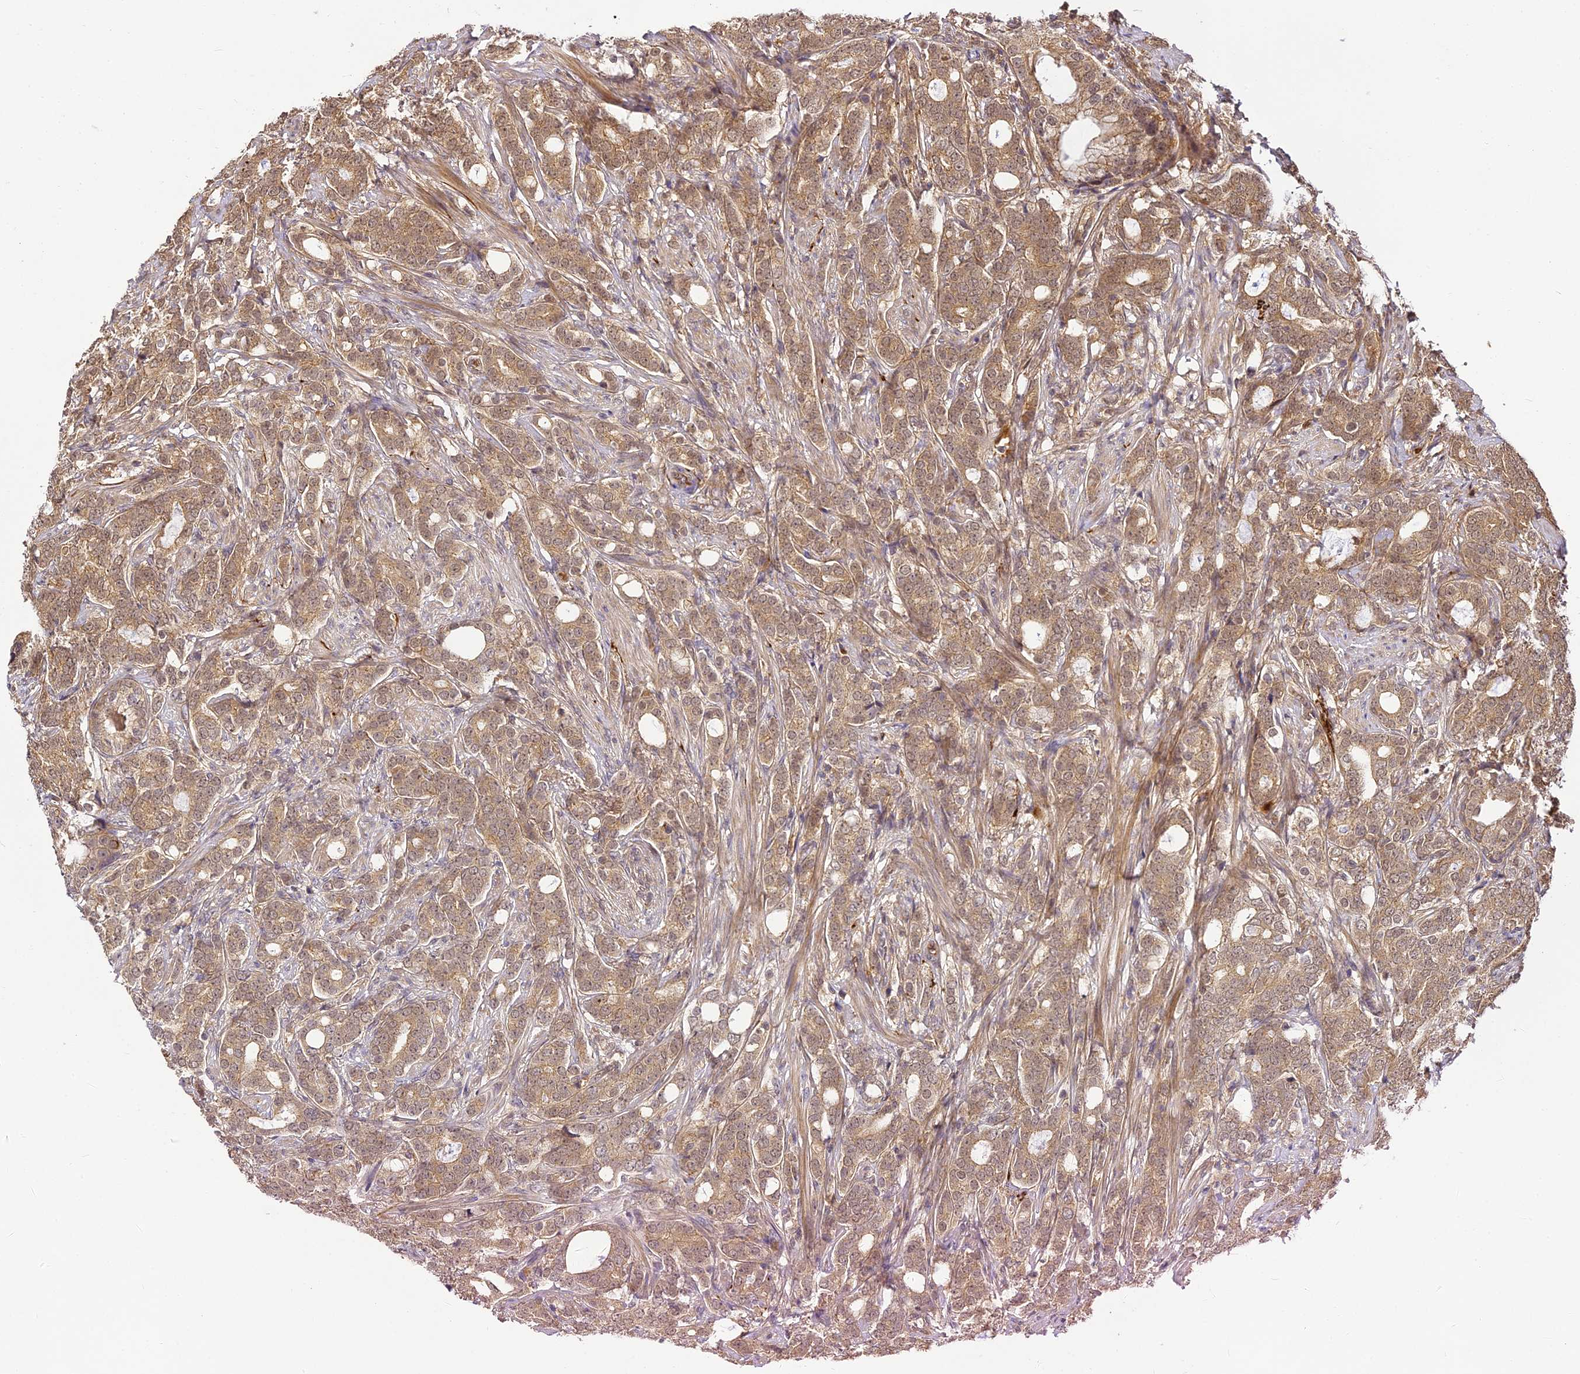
{"staining": {"intensity": "moderate", "quantity": ">75%", "location": "cytoplasmic/membranous"}, "tissue": "prostate cancer", "cell_type": "Tumor cells", "image_type": "cancer", "snomed": [{"axis": "morphology", "description": "Adenocarcinoma, Low grade"}, {"axis": "topography", "description": "Prostate"}], "caption": "Brown immunohistochemical staining in human prostate low-grade adenocarcinoma reveals moderate cytoplasmic/membranous staining in about >75% of tumor cells. The protein of interest is shown in brown color, while the nuclei are stained blue.", "gene": "BCDIN3D", "patient": {"sex": "male", "age": 71}}